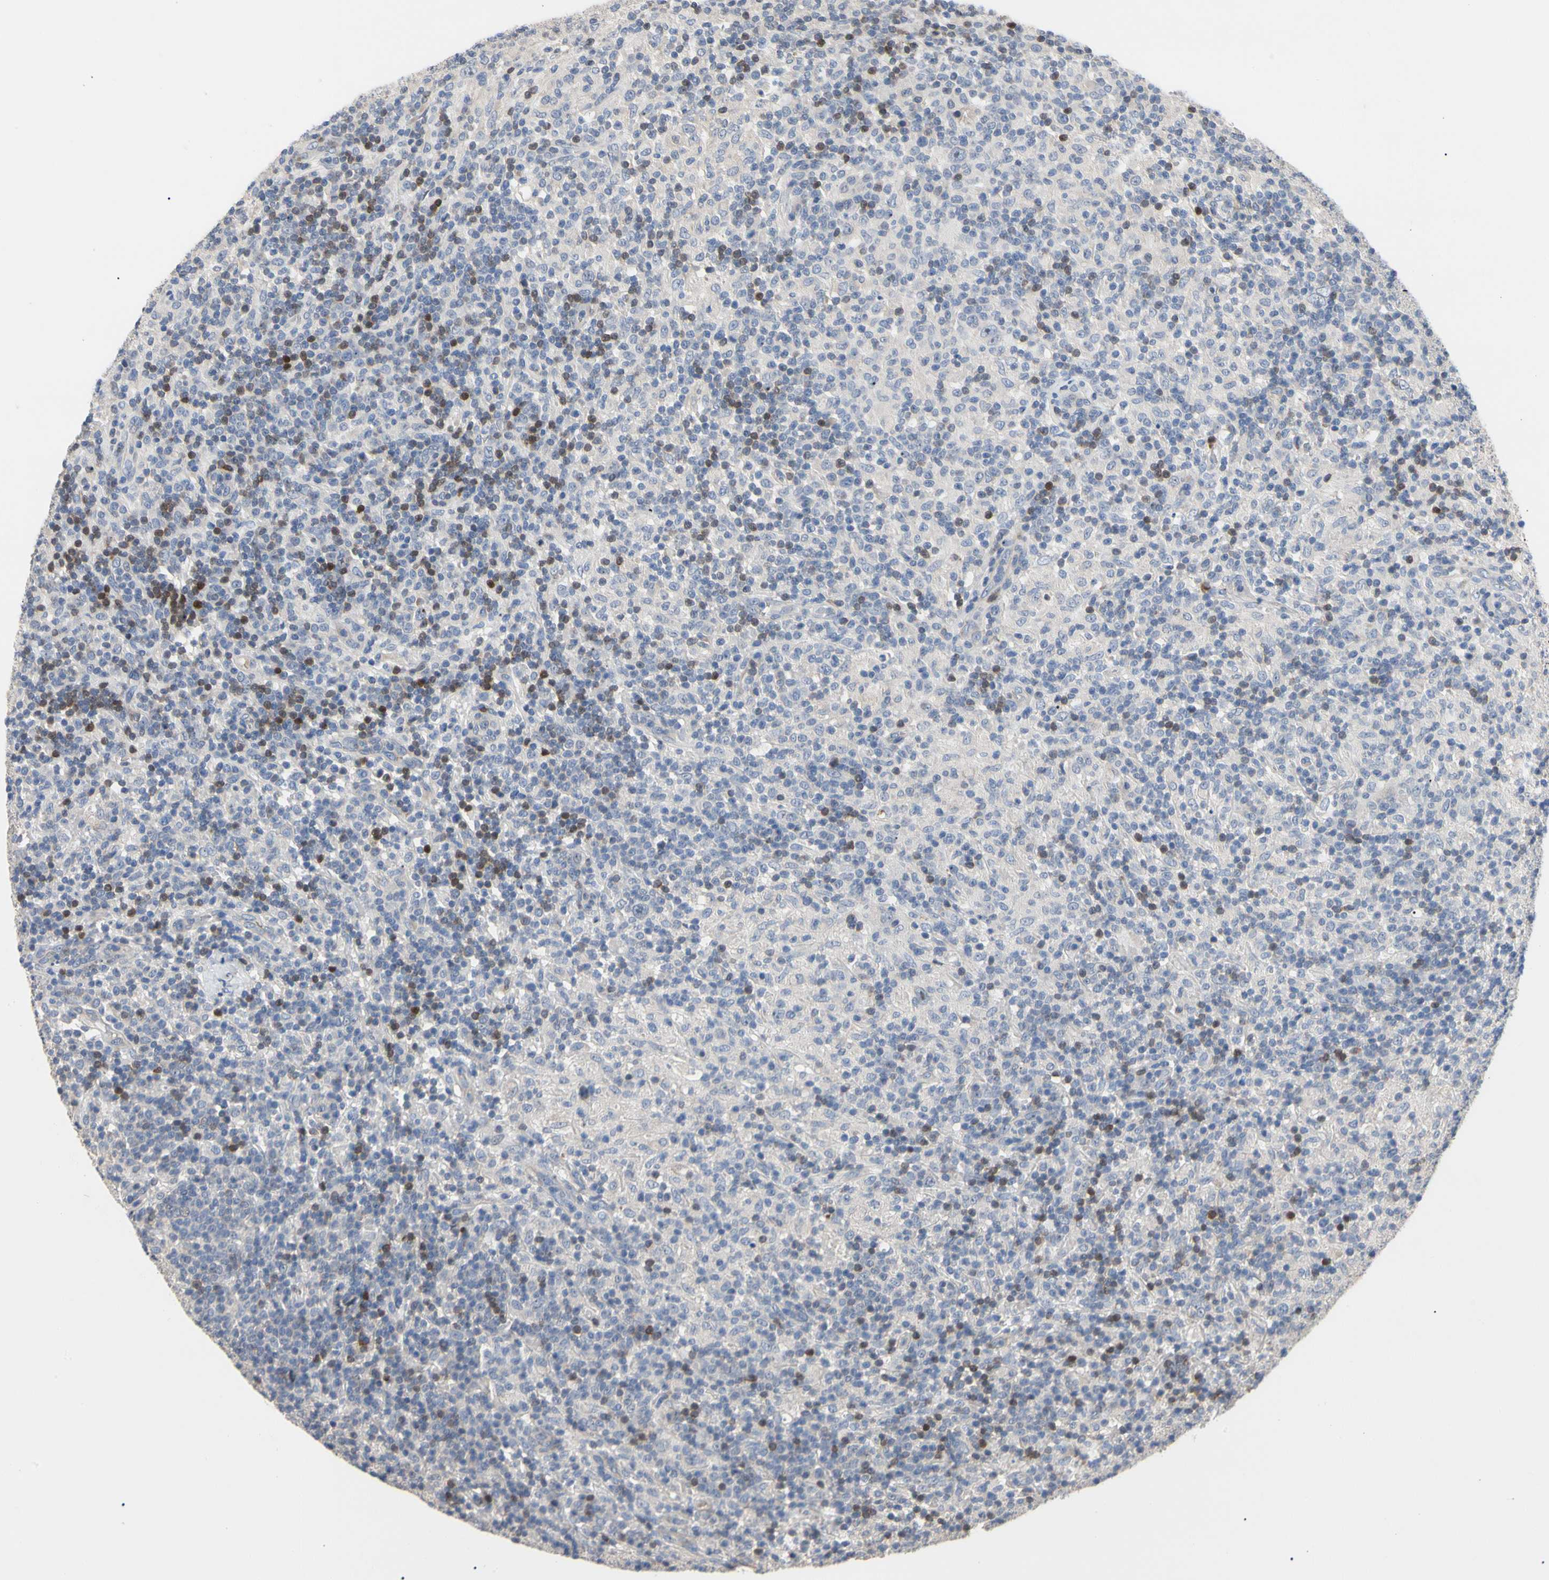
{"staining": {"intensity": "negative", "quantity": "none", "location": "none"}, "tissue": "lymphoma", "cell_type": "Tumor cells", "image_type": "cancer", "snomed": [{"axis": "morphology", "description": "Hodgkin's disease, NOS"}, {"axis": "topography", "description": "Lymph node"}], "caption": "Tumor cells show no significant staining in lymphoma. (DAB (3,3'-diaminobenzidine) immunohistochemistry (IHC), high magnification).", "gene": "HMGCR", "patient": {"sex": "male", "age": 70}}